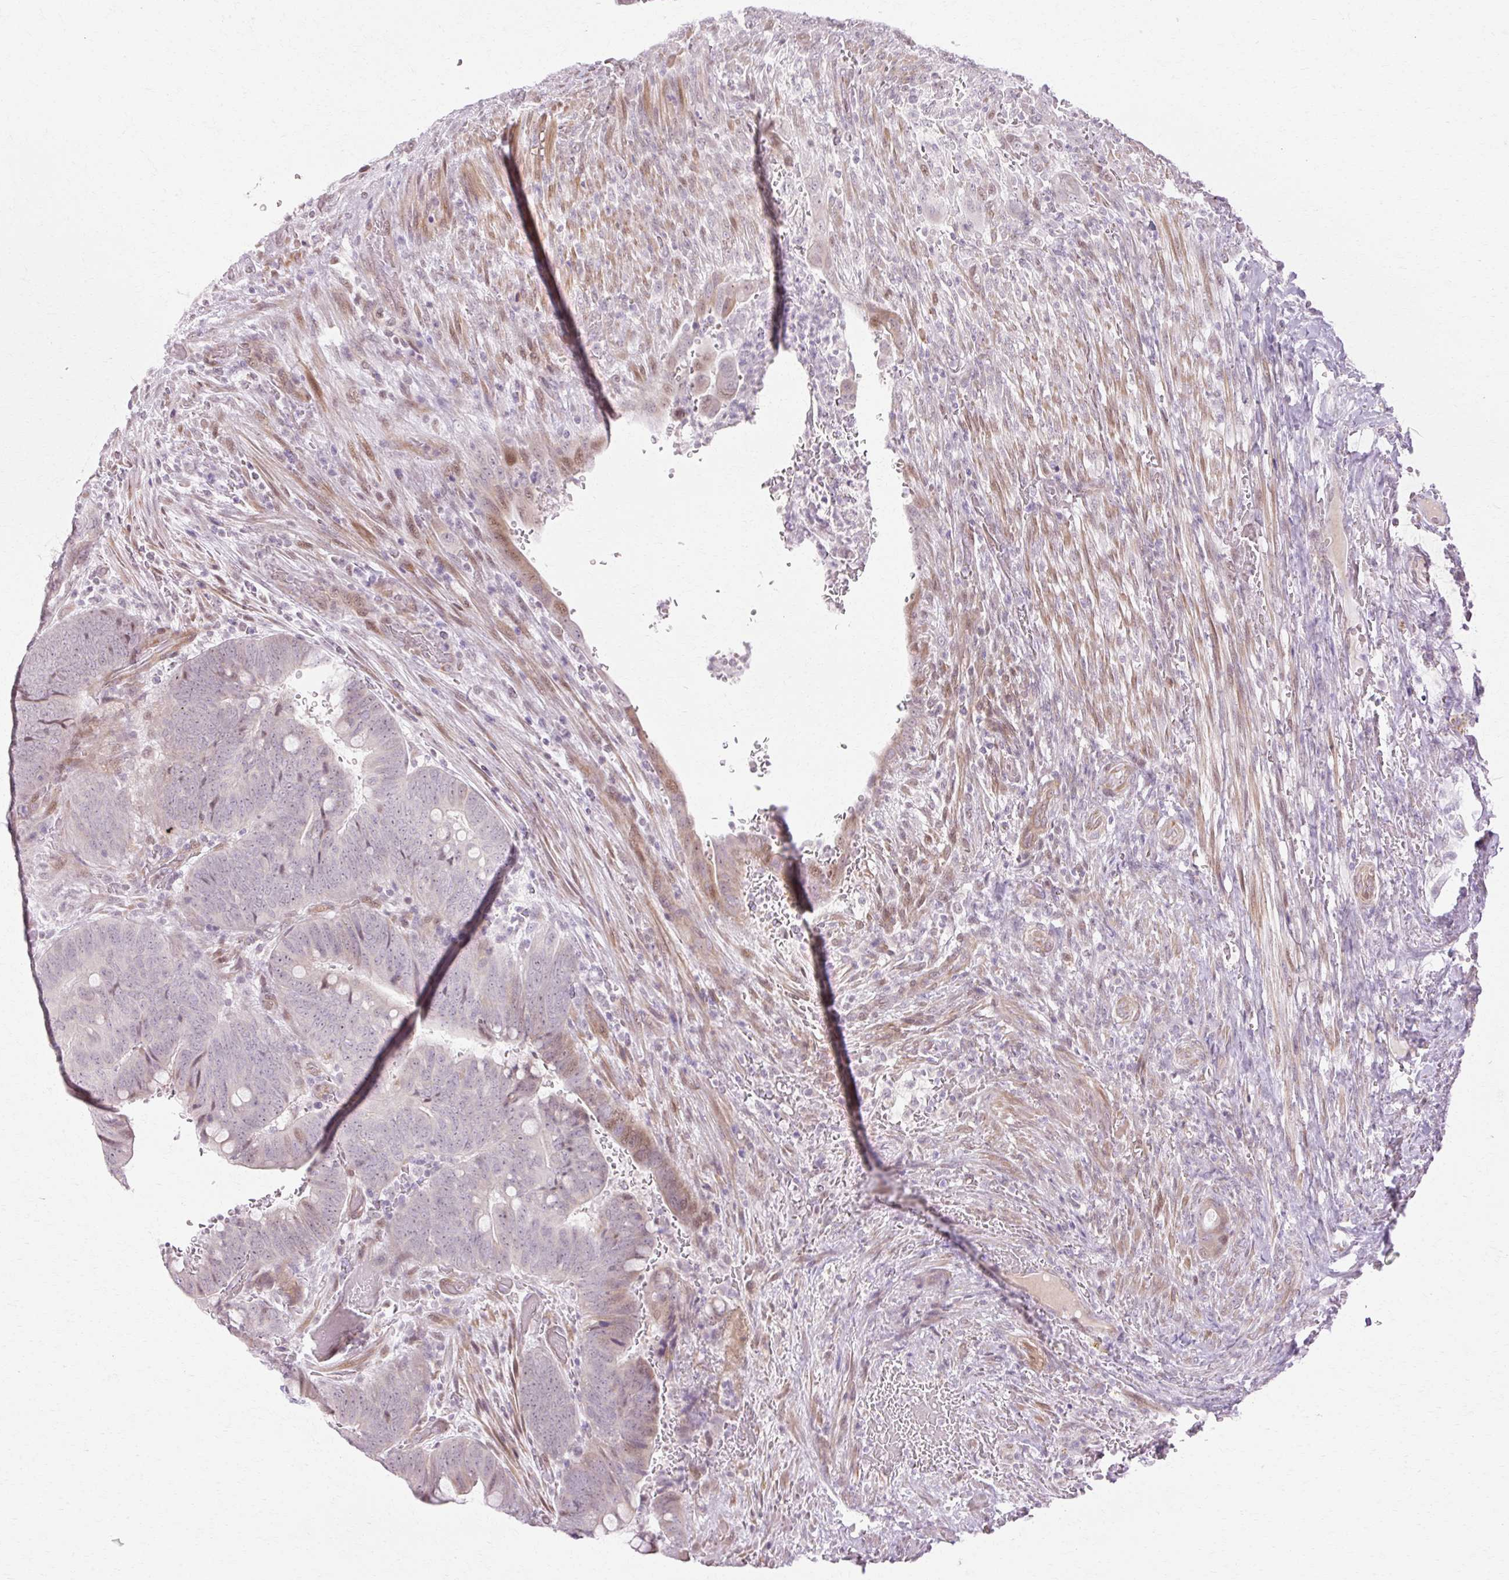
{"staining": {"intensity": "weak", "quantity": "<25%", "location": "nuclear"}, "tissue": "colorectal cancer", "cell_type": "Tumor cells", "image_type": "cancer", "snomed": [{"axis": "morphology", "description": "Normal tissue, NOS"}, {"axis": "morphology", "description": "Adenocarcinoma, NOS"}, {"axis": "topography", "description": "Rectum"}, {"axis": "topography", "description": "Peripheral nerve tissue"}], "caption": "Immunohistochemistry of adenocarcinoma (colorectal) shows no expression in tumor cells.", "gene": "C3orf49", "patient": {"sex": "male", "age": 92}}